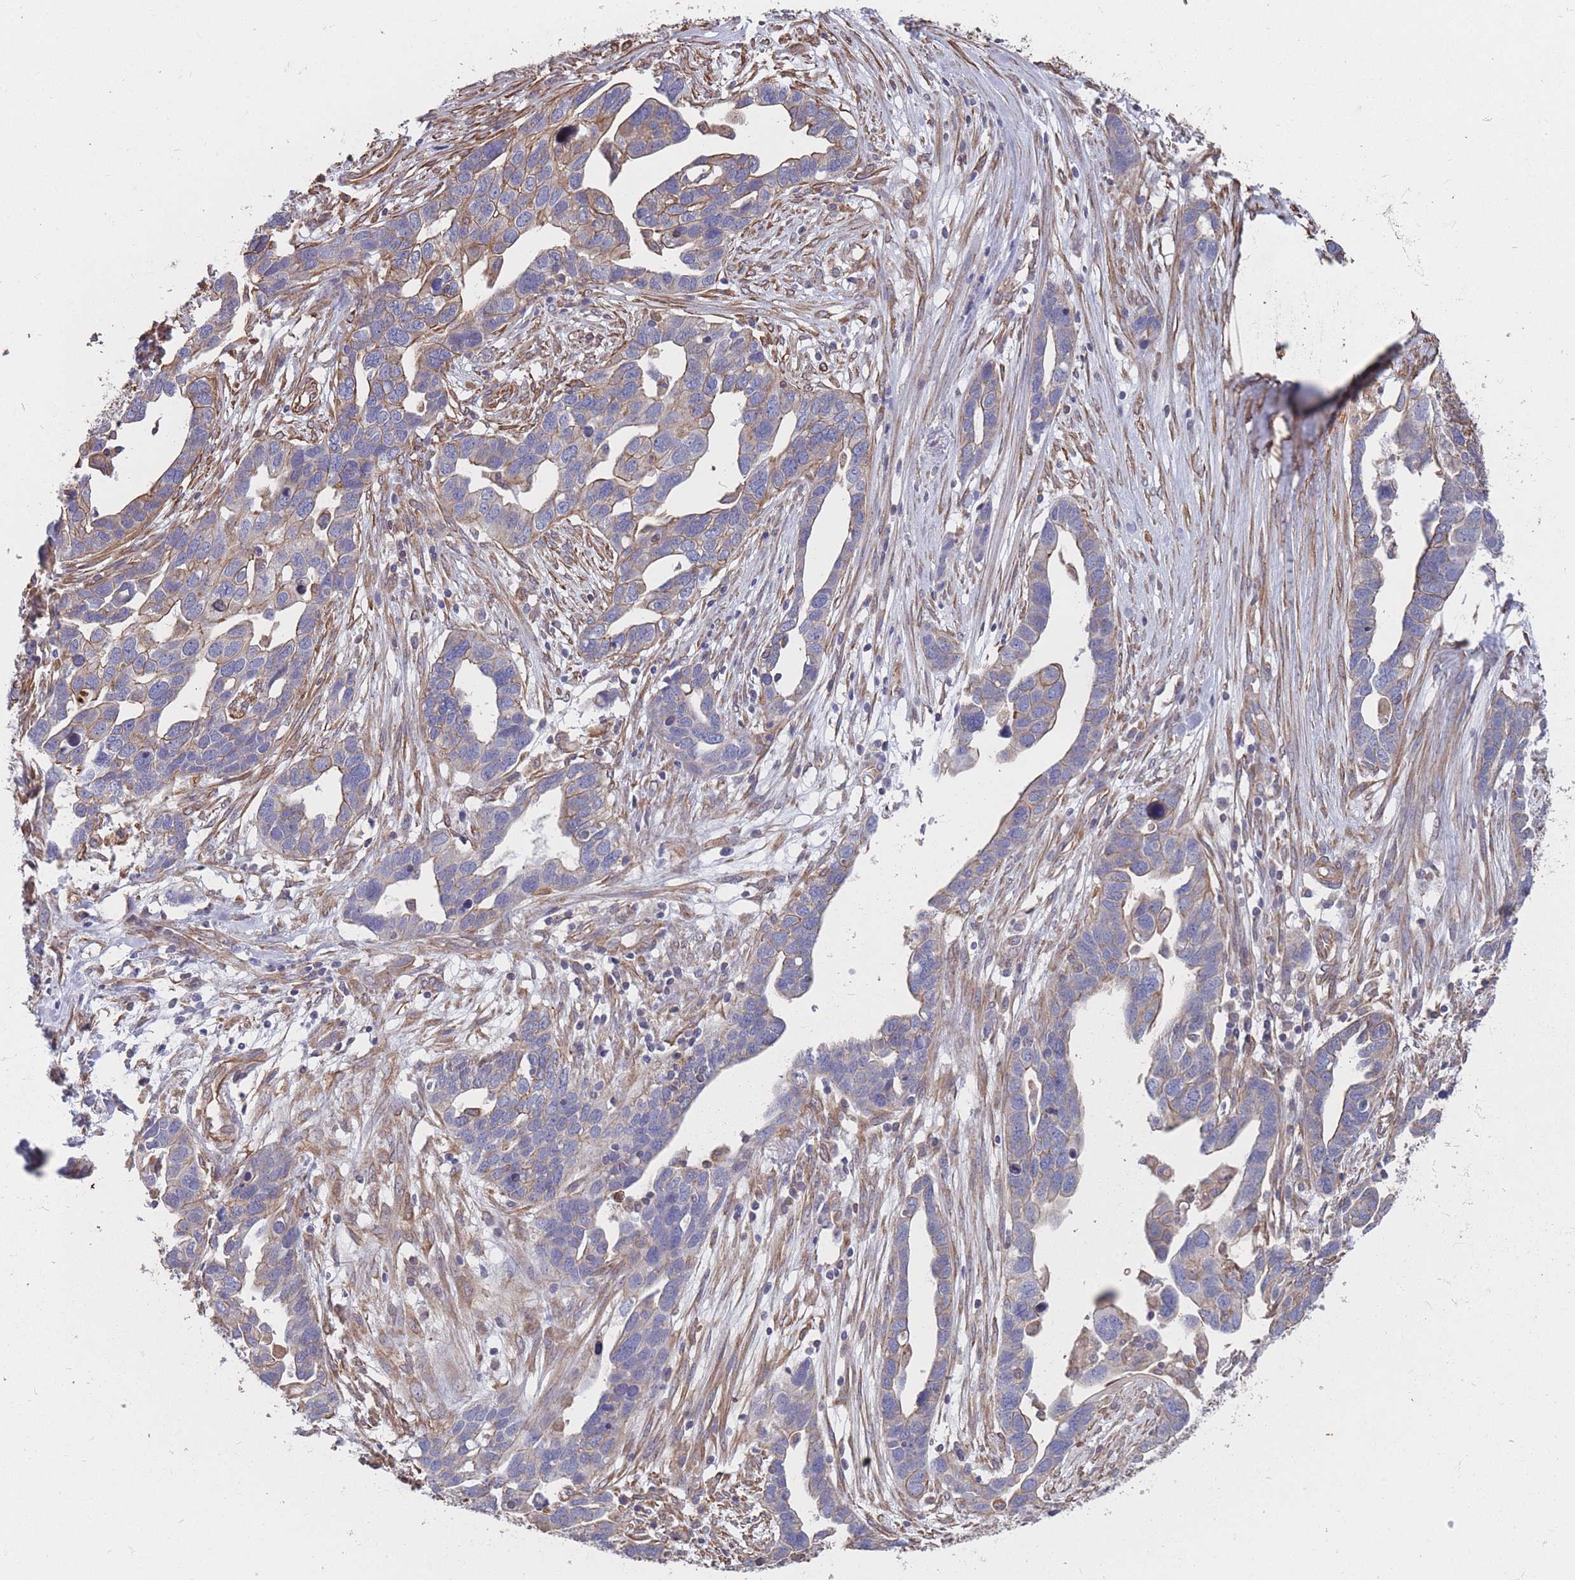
{"staining": {"intensity": "moderate", "quantity": "25%-75%", "location": "cytoplasmic/membranous"}, "tissue": "ovarian cancer", "cell_type": "Tumor cells", "image_type": "cancer", "snomed": [{"axis": "morphology", "description": "Cystadenocarcinoma, serous, NOS"}, {"axis": "topography", "description": "Ovary"}], "caption": "IHC of human ovarian cancer (serous cystadenocarcinoma) displays medium levels of moderate cytoplasmic/membranous expression in approximately 25%-75% of tumor cells. Immunohistochemistry (ihc) stains the protein of interest in brown and the nuclei are stained blue.", "gene": "SLC1A6", "patient": {"sex": "female", "age": 54}}